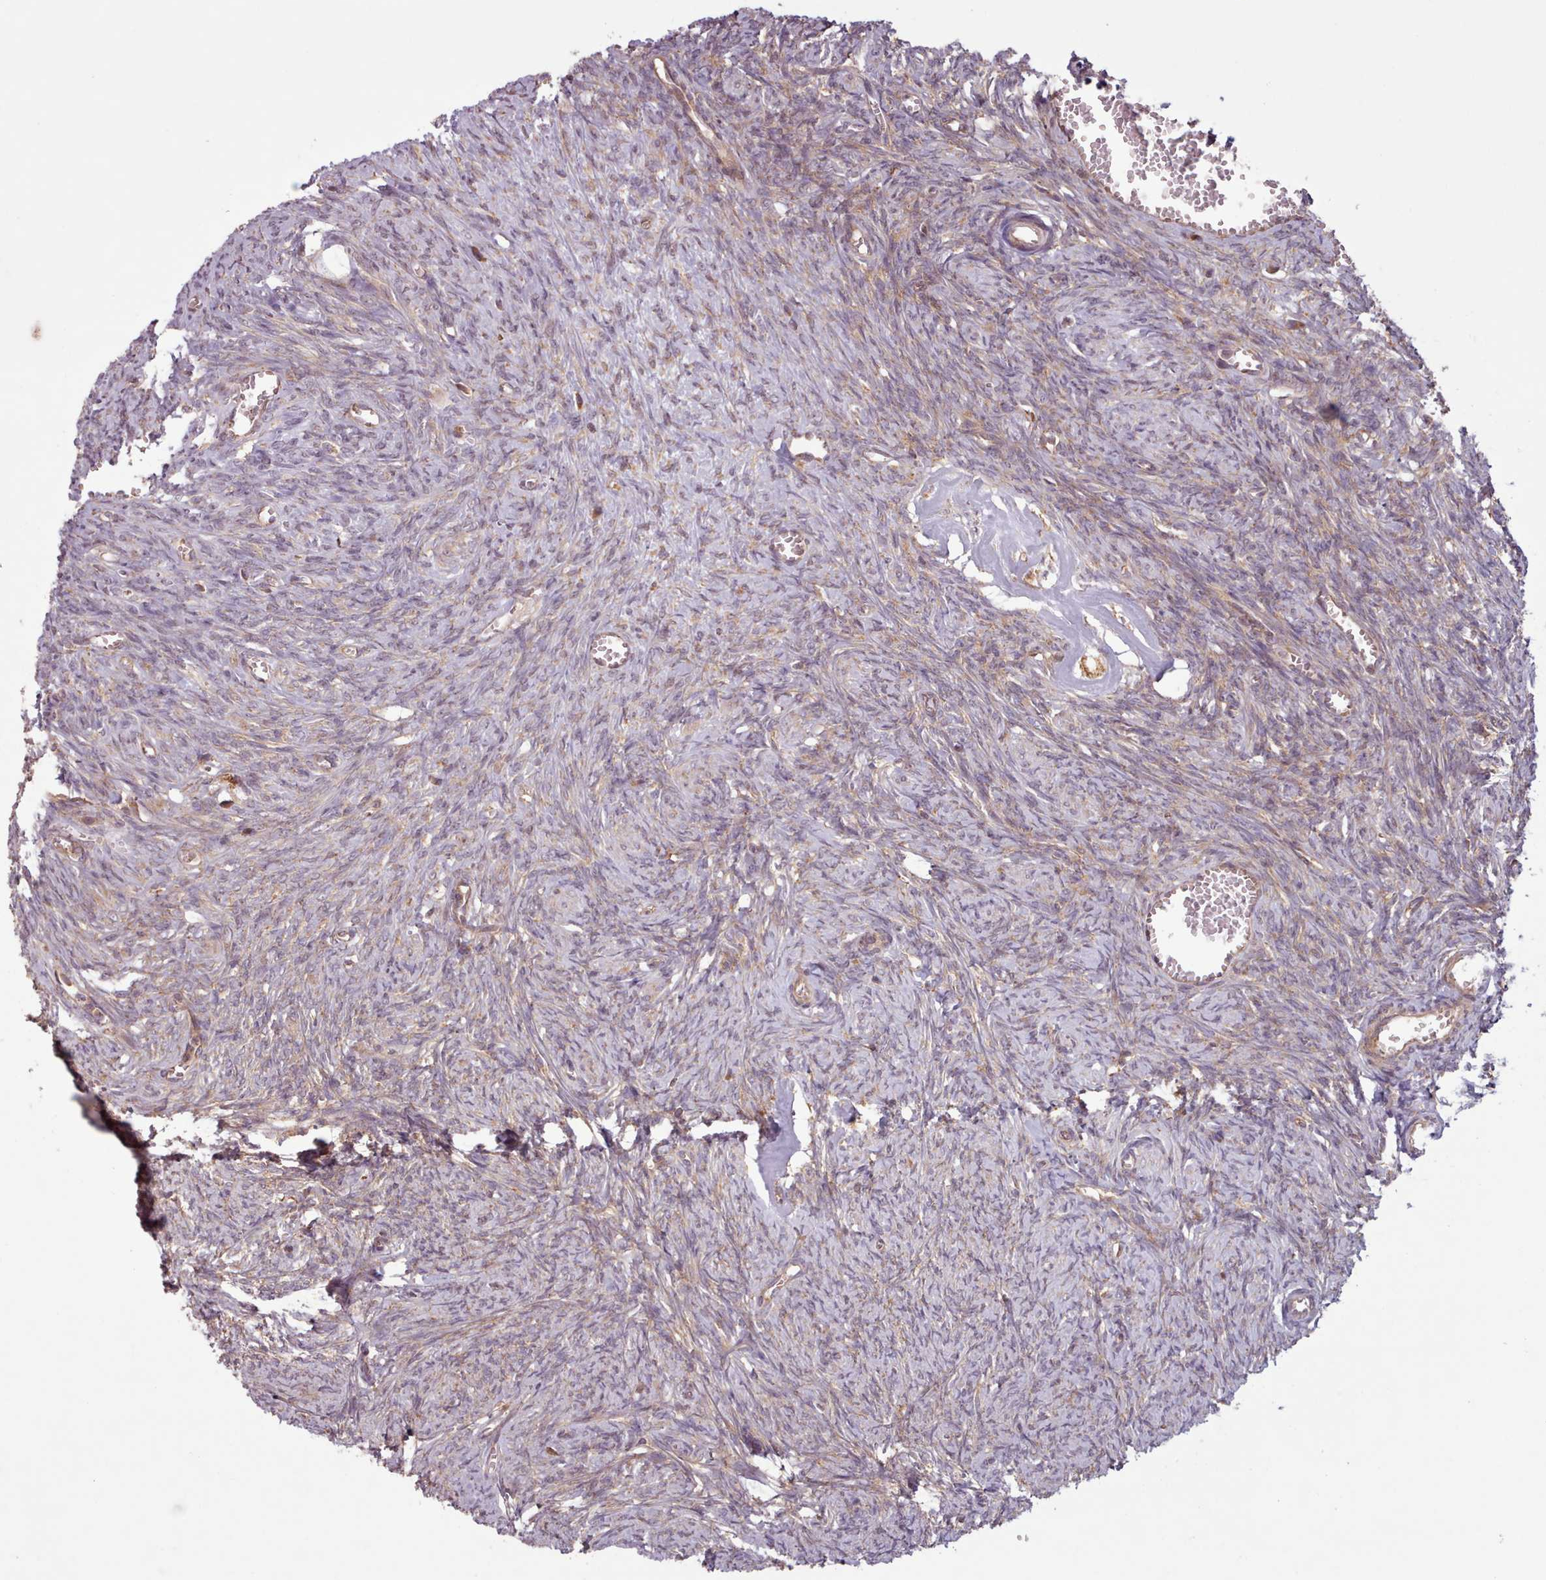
{"staining": {"intensity": "weak", "quantity": ">75%", "location": "cytoplasmic/membranous"}, "tissue": "ovary", "cell_type": "Ovarian stroma cells", "image_type": "normal", "snomed": [{"axis": "morphology", "description": "Normal tissue, NOS"}, {"axis": "topography", "description": "Ovary"}], "caption": "Immunohistochemistry (DAB (3,3'-diaminobenzidine)) staining of benign ovary displays weak cytoplasmic/membranous protein expression in approximately >75% of ovarian stroma cells. (Brightfield microscopy of DAB IHC at high magnification).", "gene": "WASHC2A", "patient": {"sex": "female", "age": 44}}